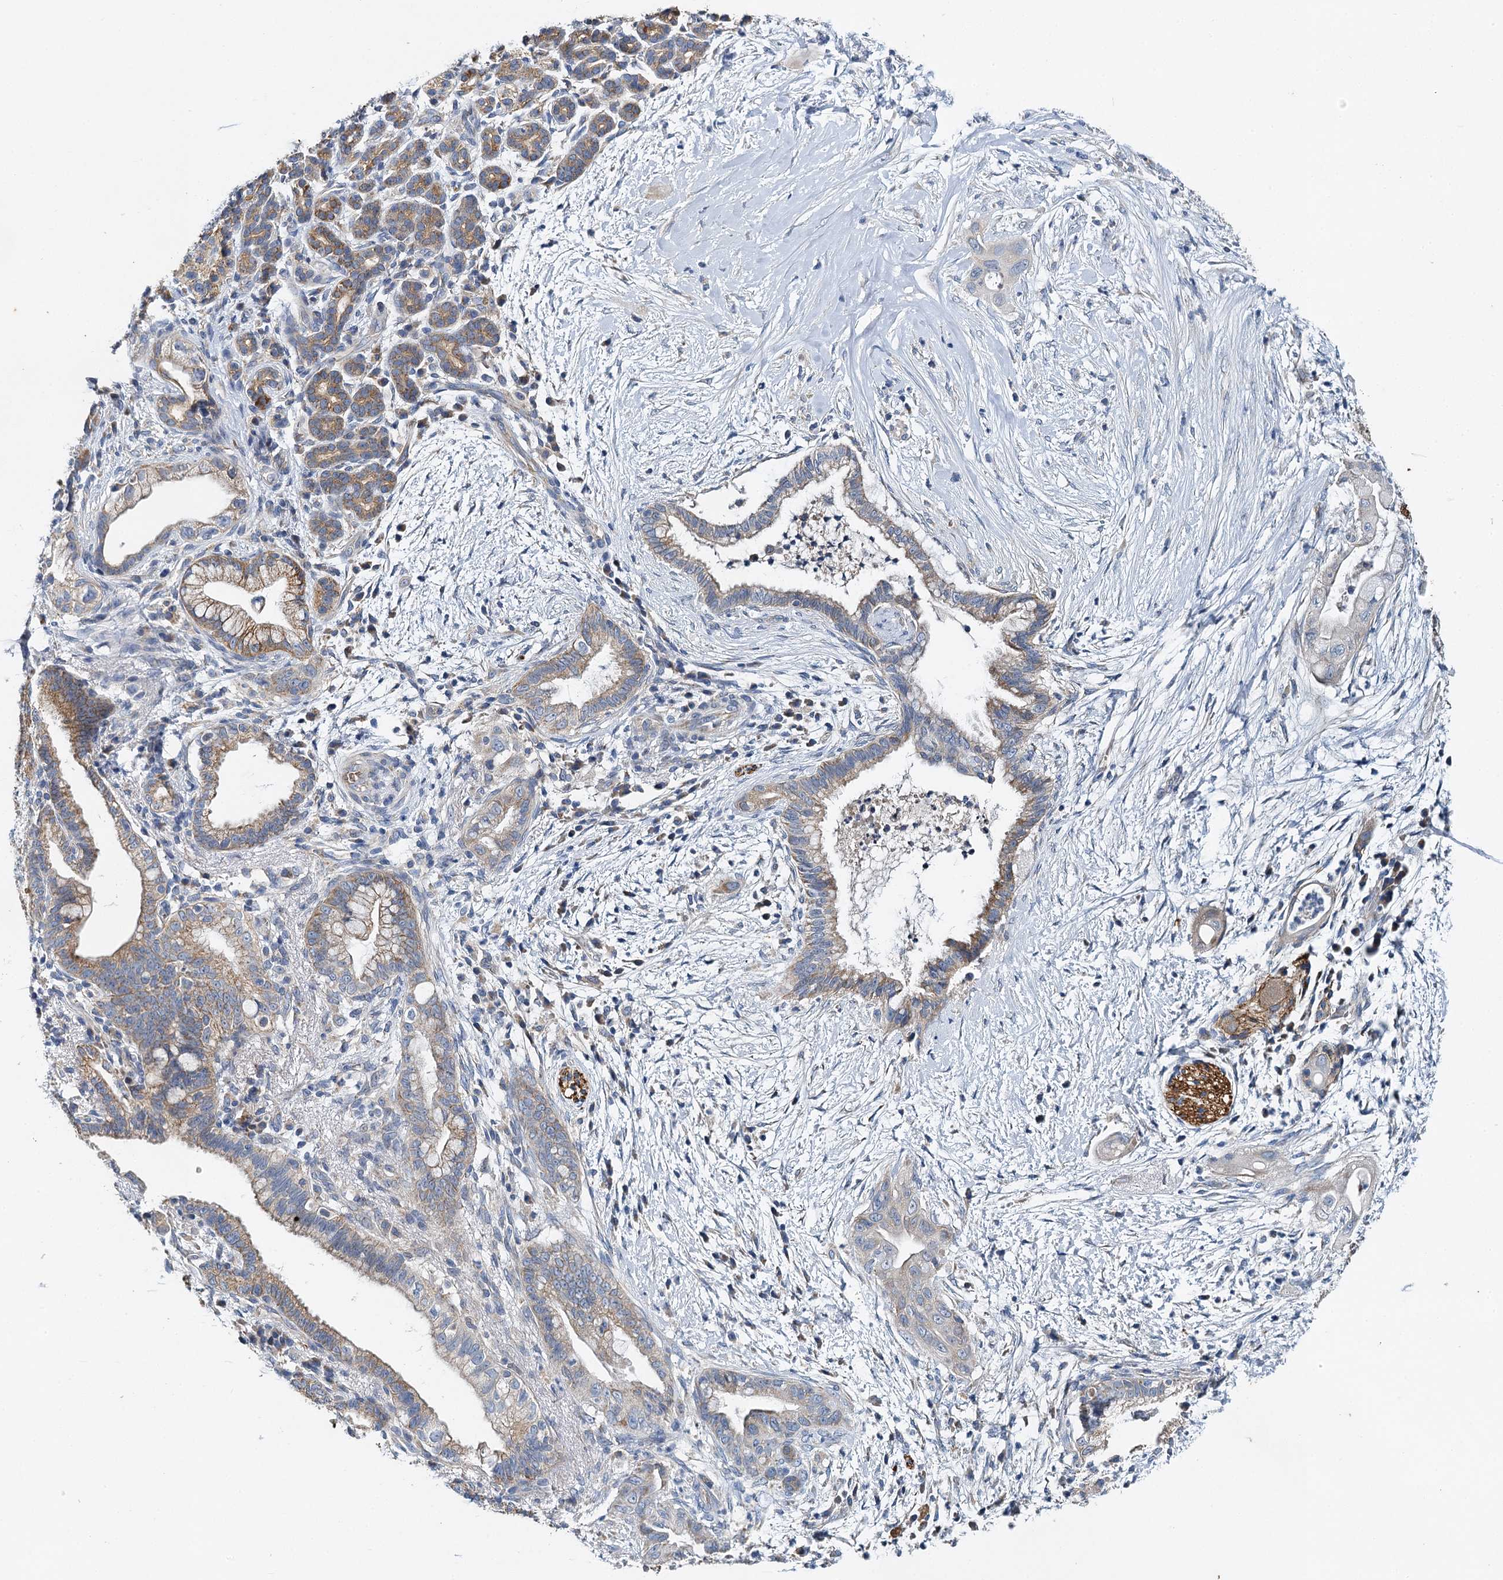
{"staining": {"intensity": "moderate", "quantity": "25%-75%", "location": "cytoplasmic/membranous"}, "tissue": "pancreatic cancer", "cell_type": "Tumor cells", "image_type": "cancer", "snomed": [{"axis": "morphology", "description": "Adenocarcinoma, NOS"}, {"axis": "topography", "description": "Pancreas"}], "caption": "Adenocarcinoma (pancreatic) stained with a brown dye reveals moderate cytoplasmic/membranous positive expression in about 25%-75% of tumor cells.", "gene": "BCS1L", "patient": {"sex": "male", "age": 59}}